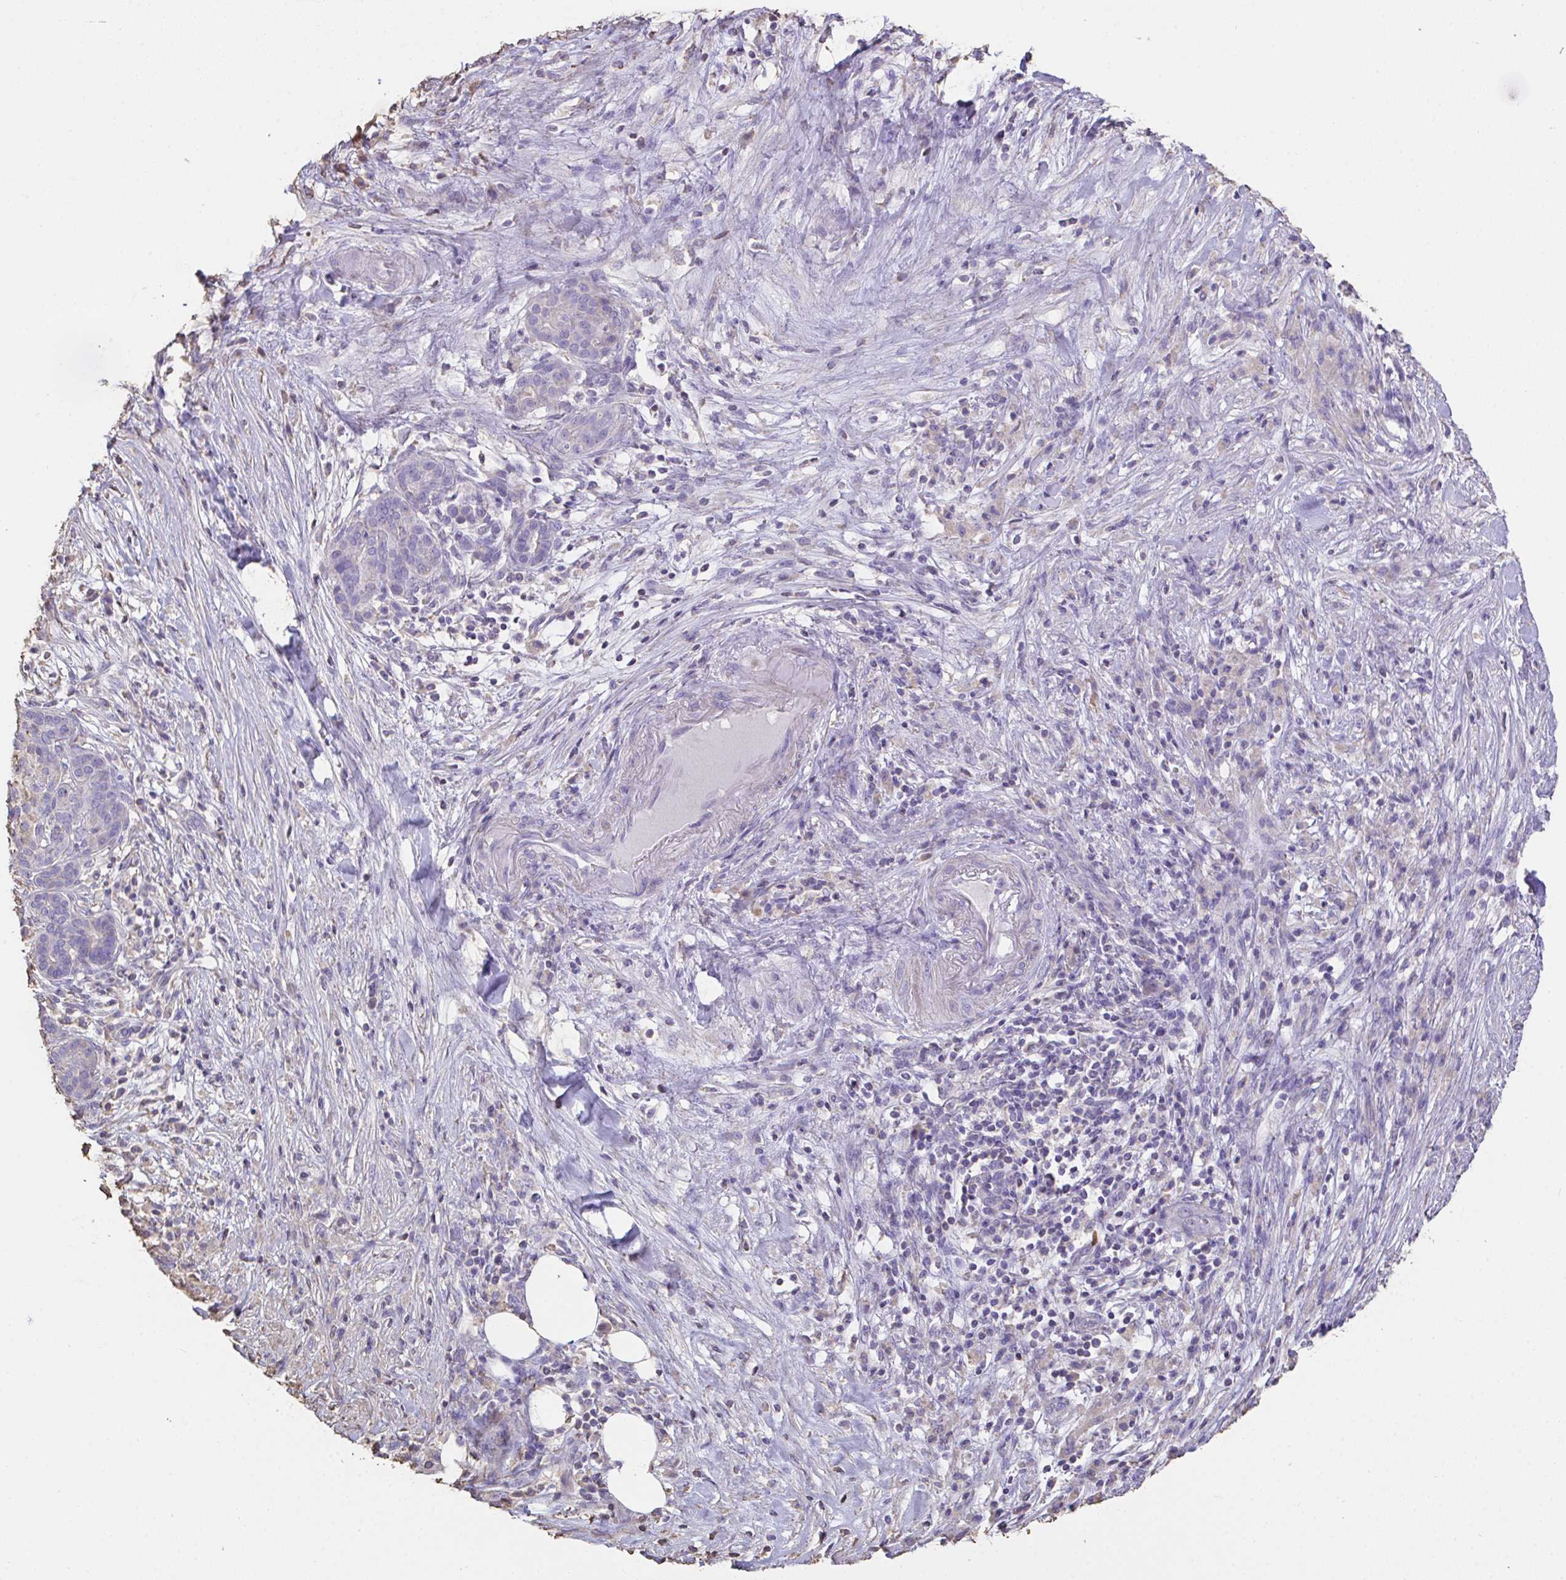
{"staining": {"intensity": "negative", "quantity": "none", "location": "none"}, "tissue": "pancreatic cancer", "cell_type": "Tumor cells", "image_type": "cancer", "snomed": [{"axis": "morphology", "description": "Adenocarcinoma, NOS"}, {"axis": "topography", "description": "Pancreas"}], "caption": "DAB immunohistochemical staining of pancreatic cancer displays no significant expression in tumor cells.", "gene": "IL23R", "patient": {"sex": "male", "age": 44}}